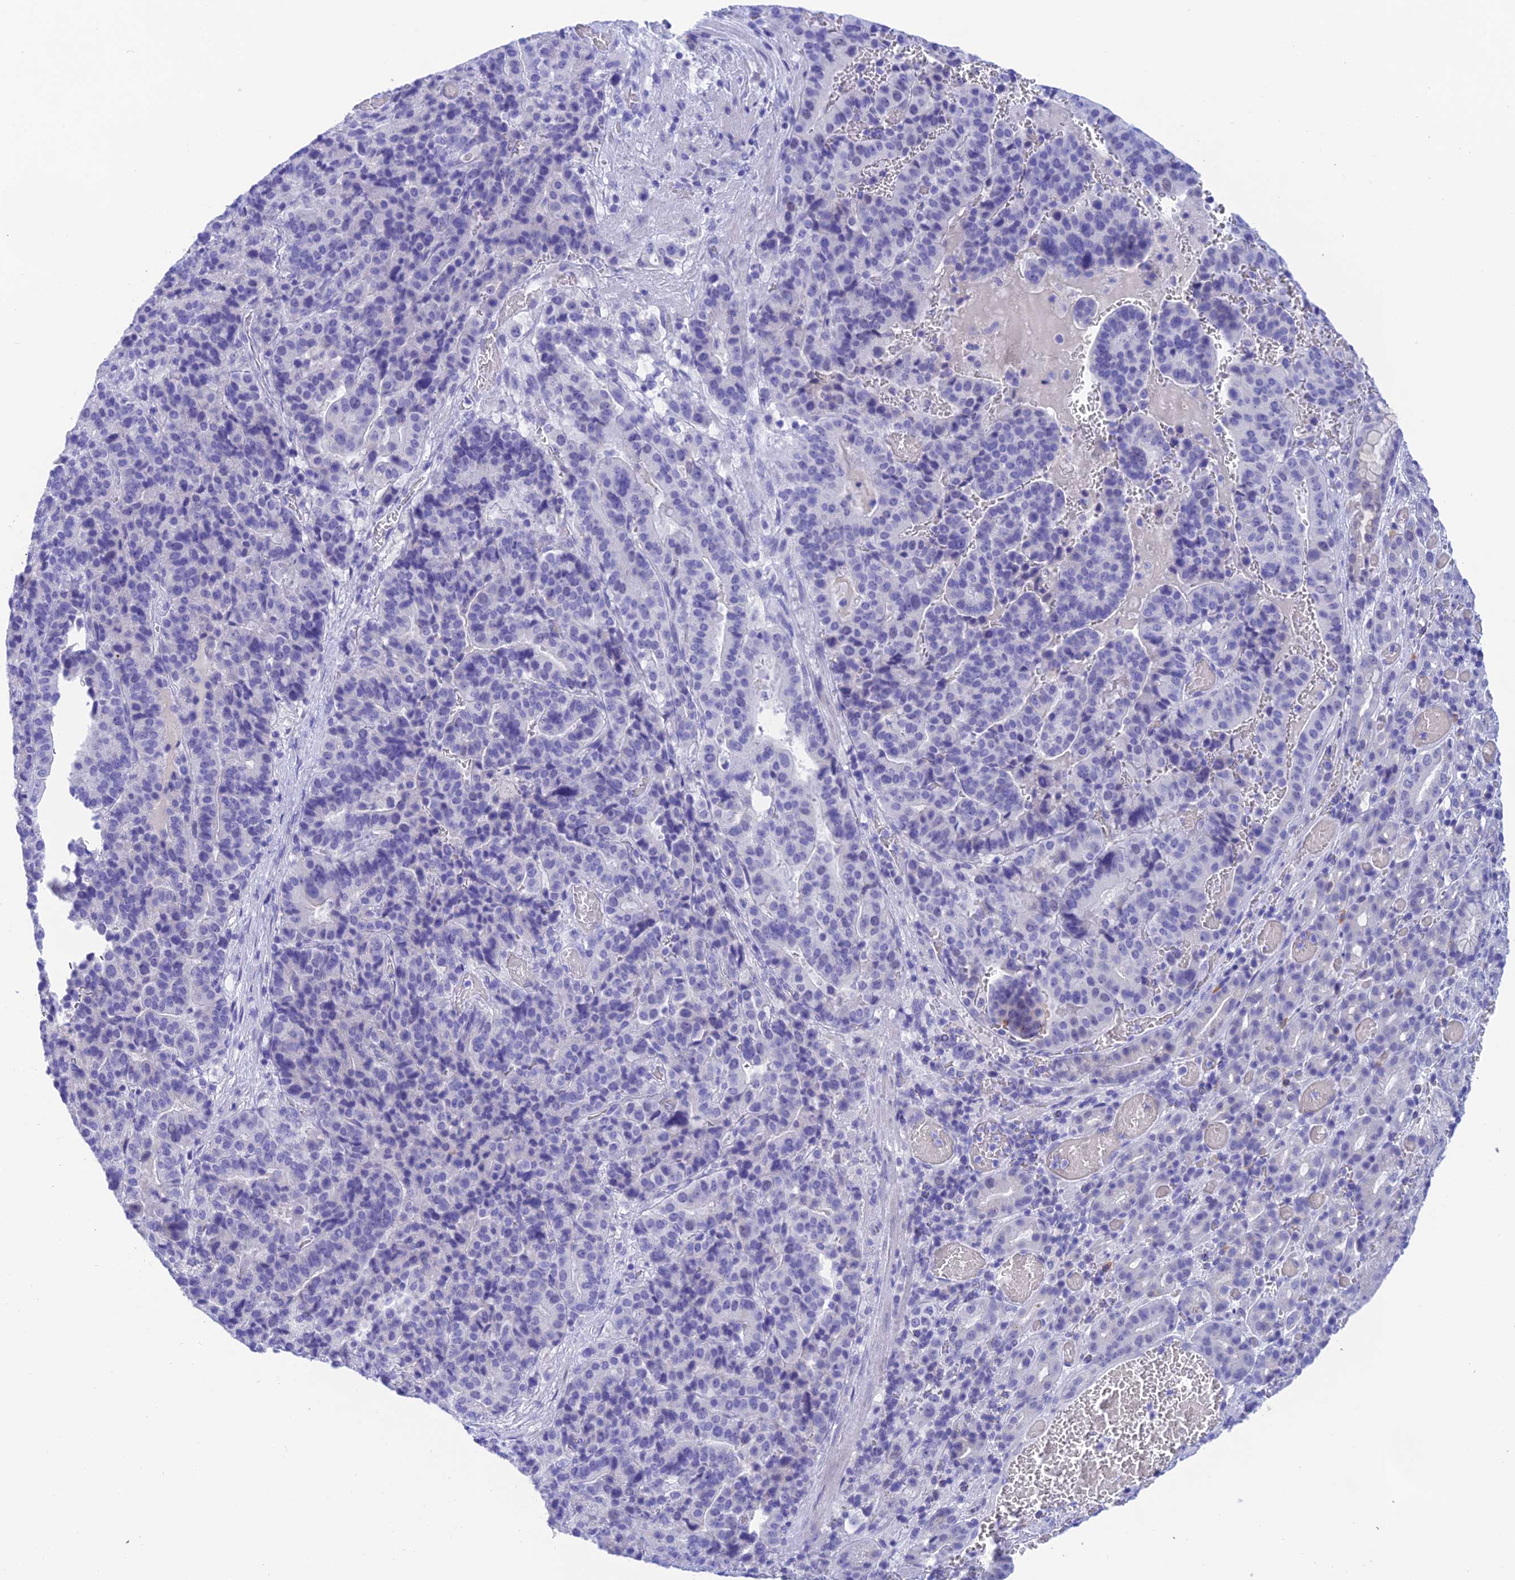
{"staining": {"intensity": "negative", "quantity": "none", "location": "none"}, "tissue": "stomach cancer", "cell_type": "Tumor cells", "image_type": "cancer", "snomed": [{"axis": "morphology", "description": "Adenocarcinoma, NOS"}, {"axis": "topography", "description": "Stomach"}], "caption": "IHC micrograph of human adenocarcinoma (stomach) stained for a protein (brown), which displays no positivity in tumor cells. (IHC, brightfield microscopy, high magnification).", "gene": "KDELR3", "patient": {"sex": "male", "age": 48}}